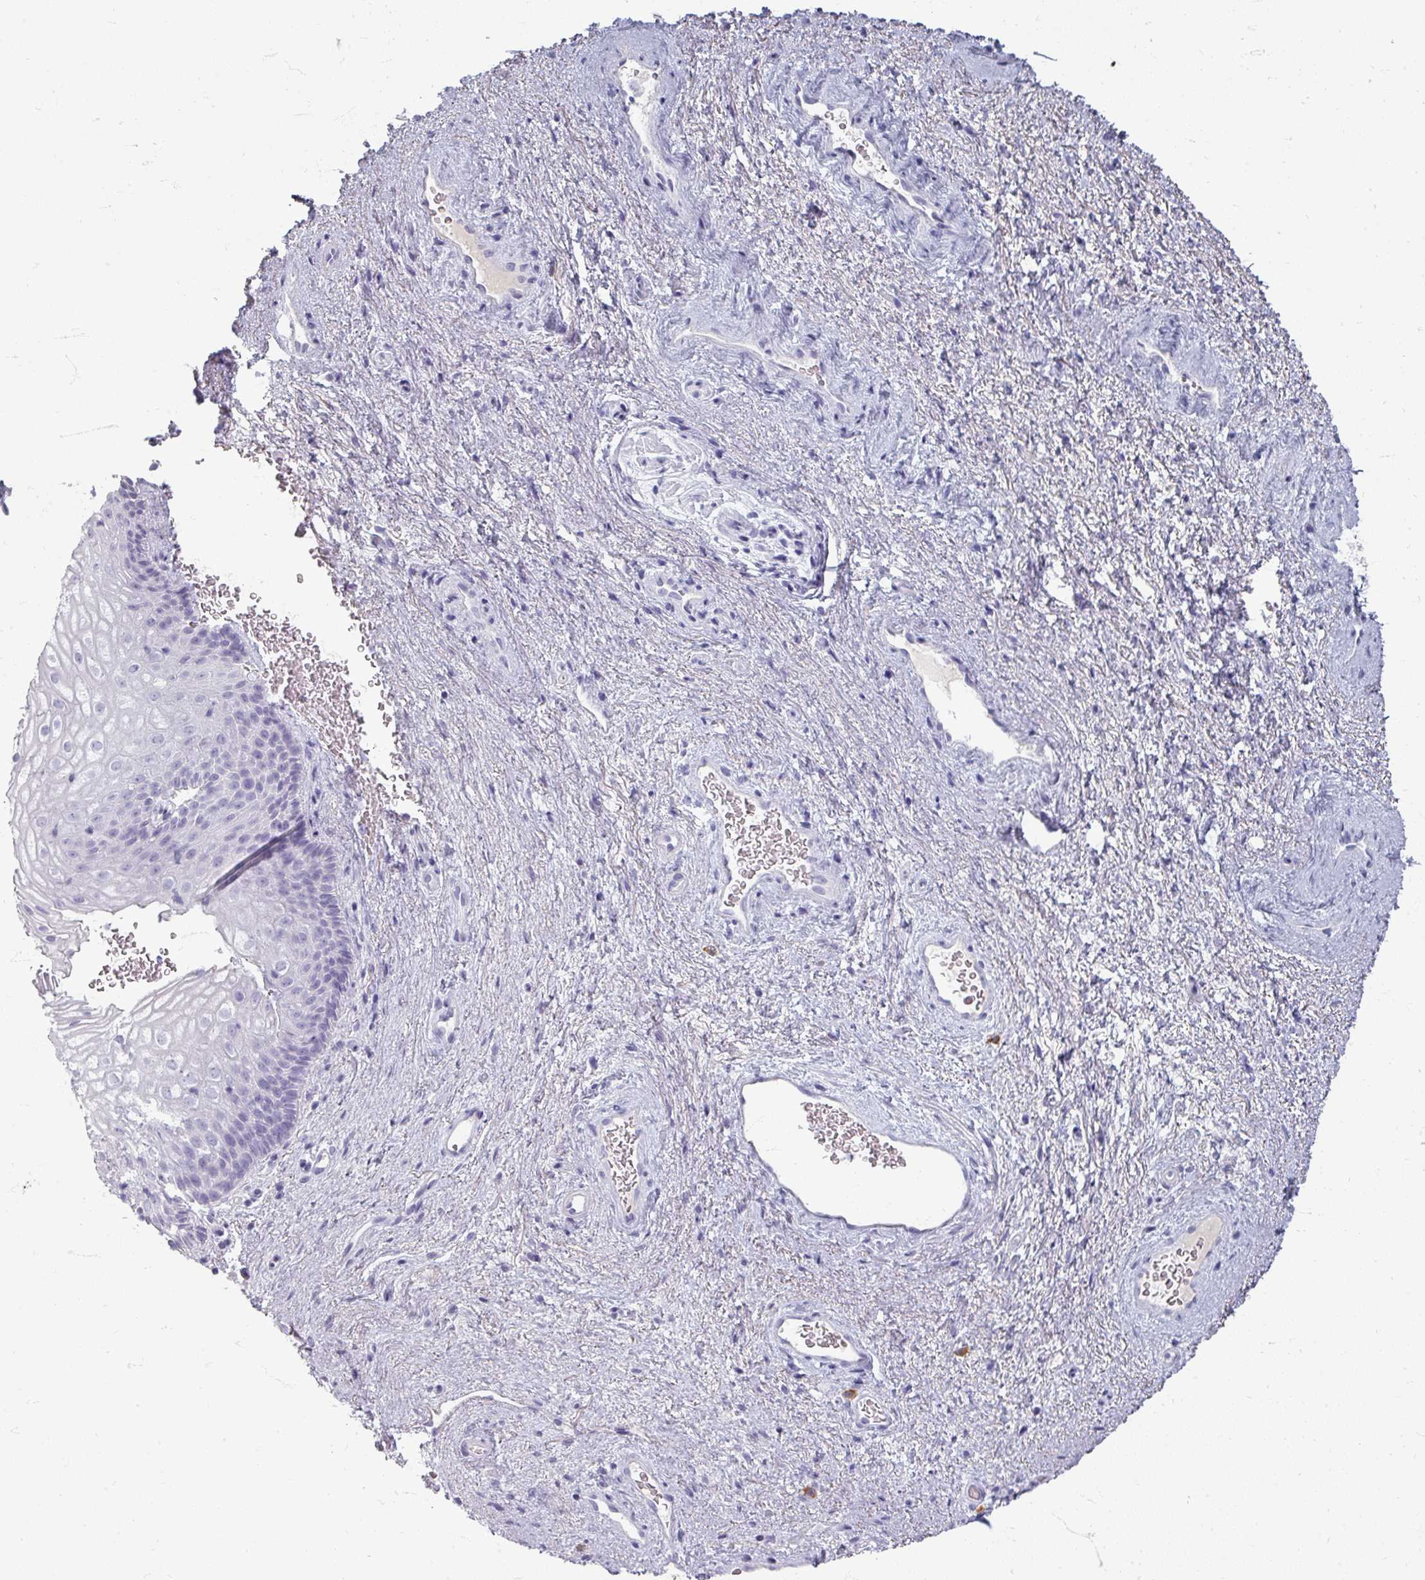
{"staining": {"intensity": "negative", "quantity": "none", "location": "none"}, "tissue": "vagina", "cell_type": "Squamous epithelial cells", "image_type": "normal", "snomed": [{"axis": "morphology", "description": "Normal tissue, NOS"}, {"axis": "topography", "description": "Vagina"}], "caption": "Immunohistochemical staining of benign human vagina reveals no significant staining in squamous epithelial cells.", "gene": "ZNF878", "patient": {"sex": "female", "age": 47}}